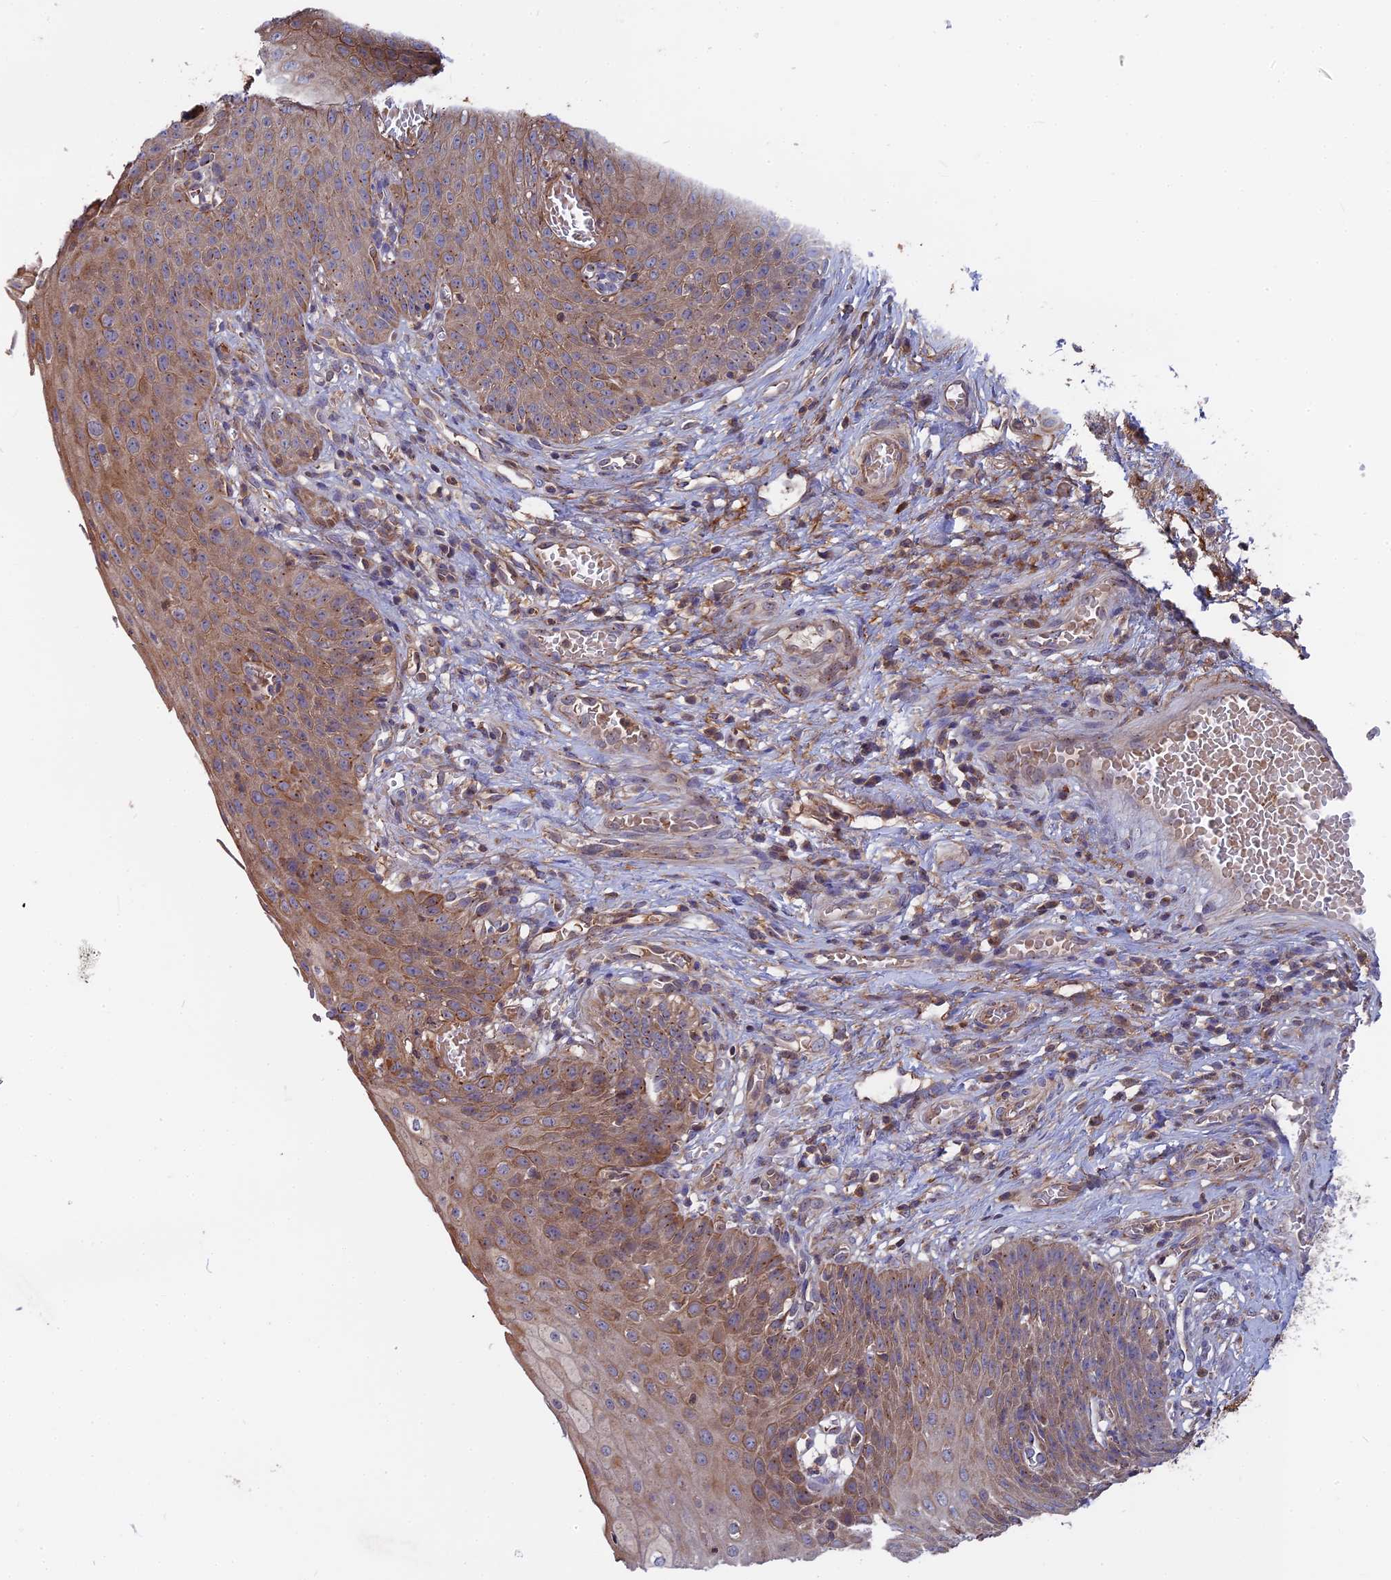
{"staining": {"intensity": "moderate", "quantity": "25%-75%", "location": "cytoplasmic/membranous"}, "tissue": "esophagus", "cell_type": "Squamous epithelial cells", "image_type": "normal", "snomed": [{"axis": "morphology", "description": "Normal tissue, NOS"}, {"axis": "topography", "description": "Esophagus"}], "caption": "Esophagus stained with a brown dye exhibits moderate cytoplasmic/membranous positive positivity in approximately 25%-75% of squamous epithelial cells.", "gene": "RPIA", "patient": {"sex": "male", "age": 71}}